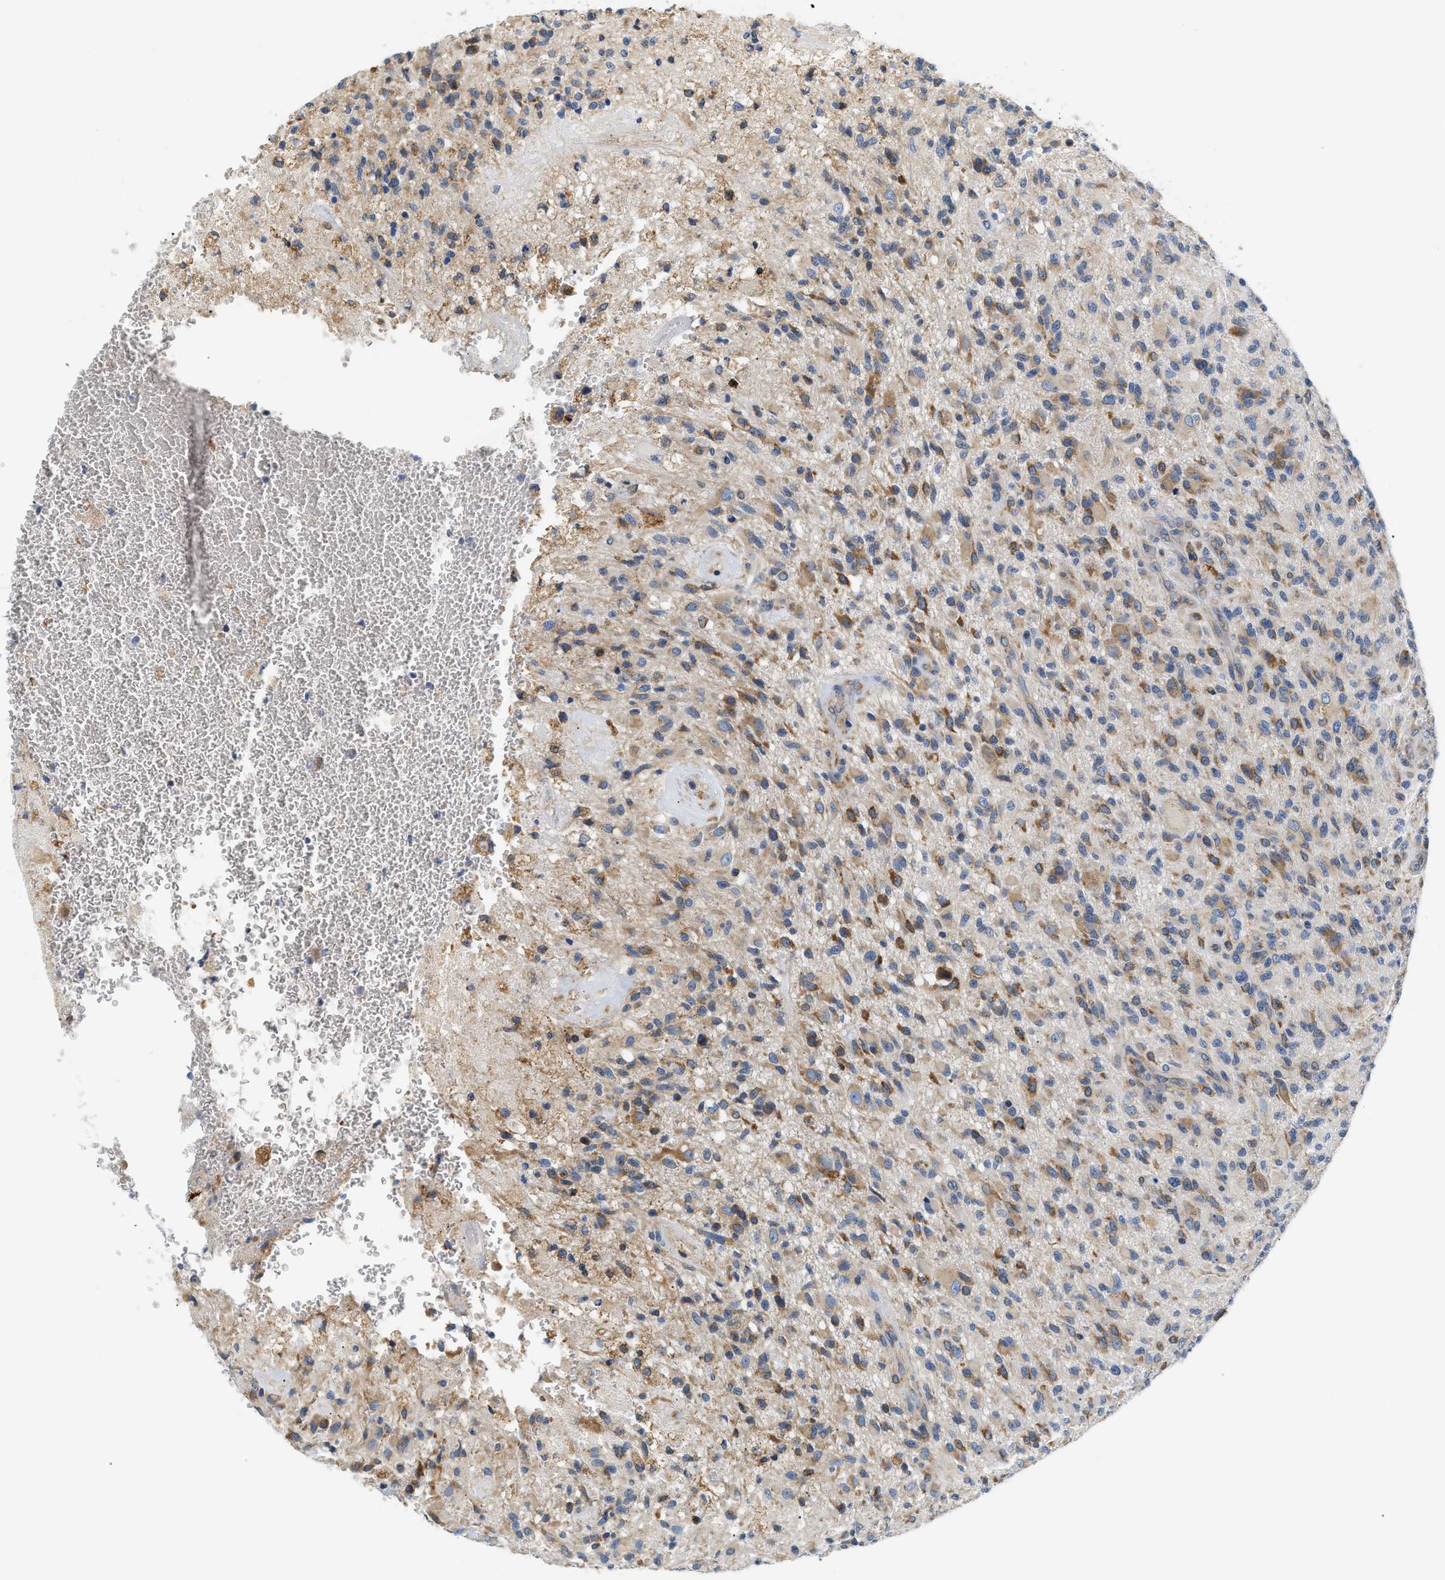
{"staining": {"intensity": "moderate", "quantity": "25%-75%", "location": "cytoplasmic/membranous"}, "tissue": "glioma", "cell_type": "Tumor cells", "image_type": "cancer", "snomed": [{"axis": "morphology", "description": "Glioma, malignant, High grade"}, {"axis": "topography", "description": "Brain"}], "caption": "IHC of human malignant high-grade glioma exhibits medium levels of moderate cytoplasmic/membranous staining in about 25%-75% of tumor cells.", "gene": "HDHD3", "patient": {"sex": "male", "age": 71}}